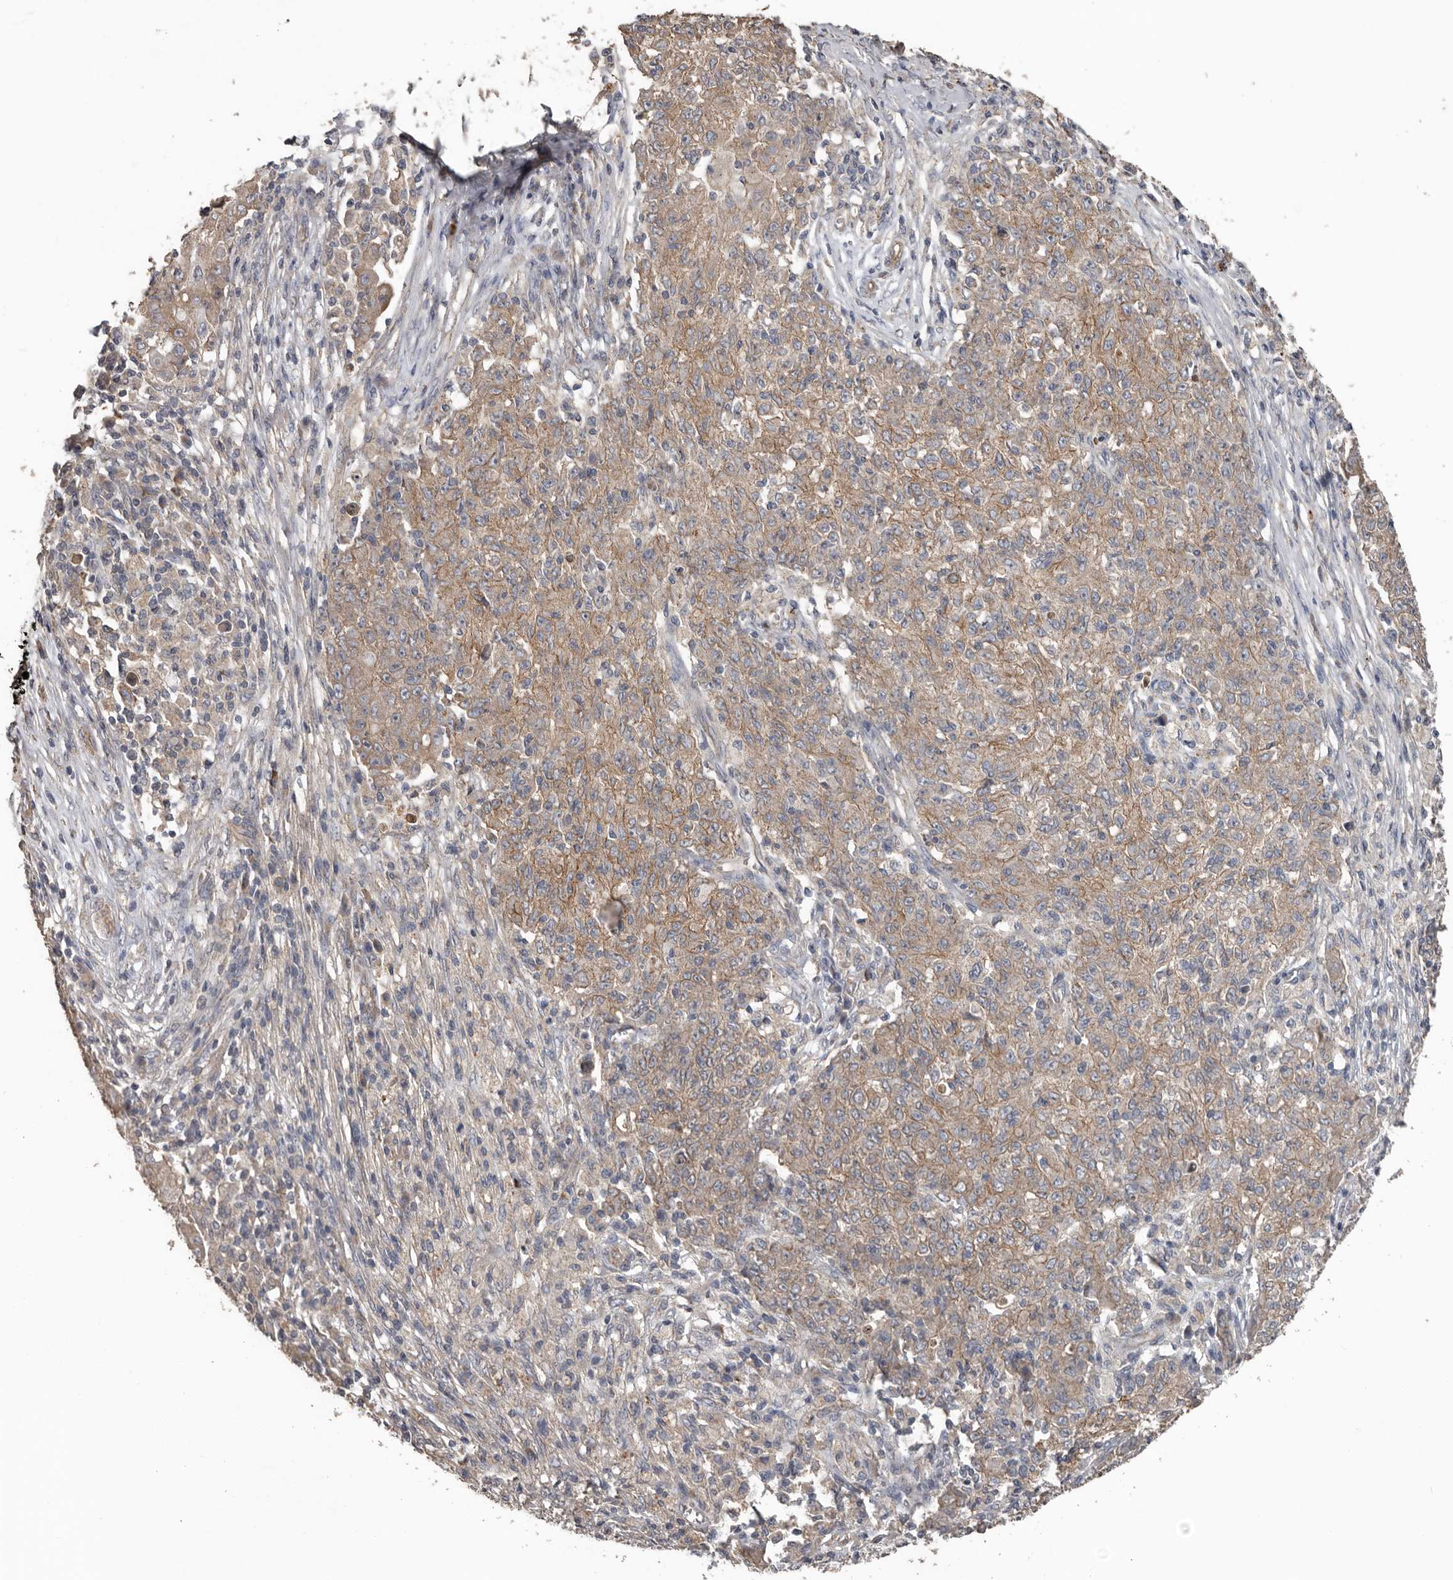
{"staining": {"intensity": "weak", "quantity": ">75%", "location": "cytoplasmic/membranous"}, "tissue": "ovarian cancer", "cell_type": "Tumor cells", "image_type": "cancer", "snomed": [{"axis": "morphology", "description": "Carcinoma, endometroid"}, {"axis": "topography", "description": "Ovary"}], "caption": "Weak cytoplasmic/membranous protein expression is appreciated in about >75% of tumor cells in ovarian endometroid carcinoma.", "gene": "HYAL4", "patient": {"sex": "female", "age": 42}}